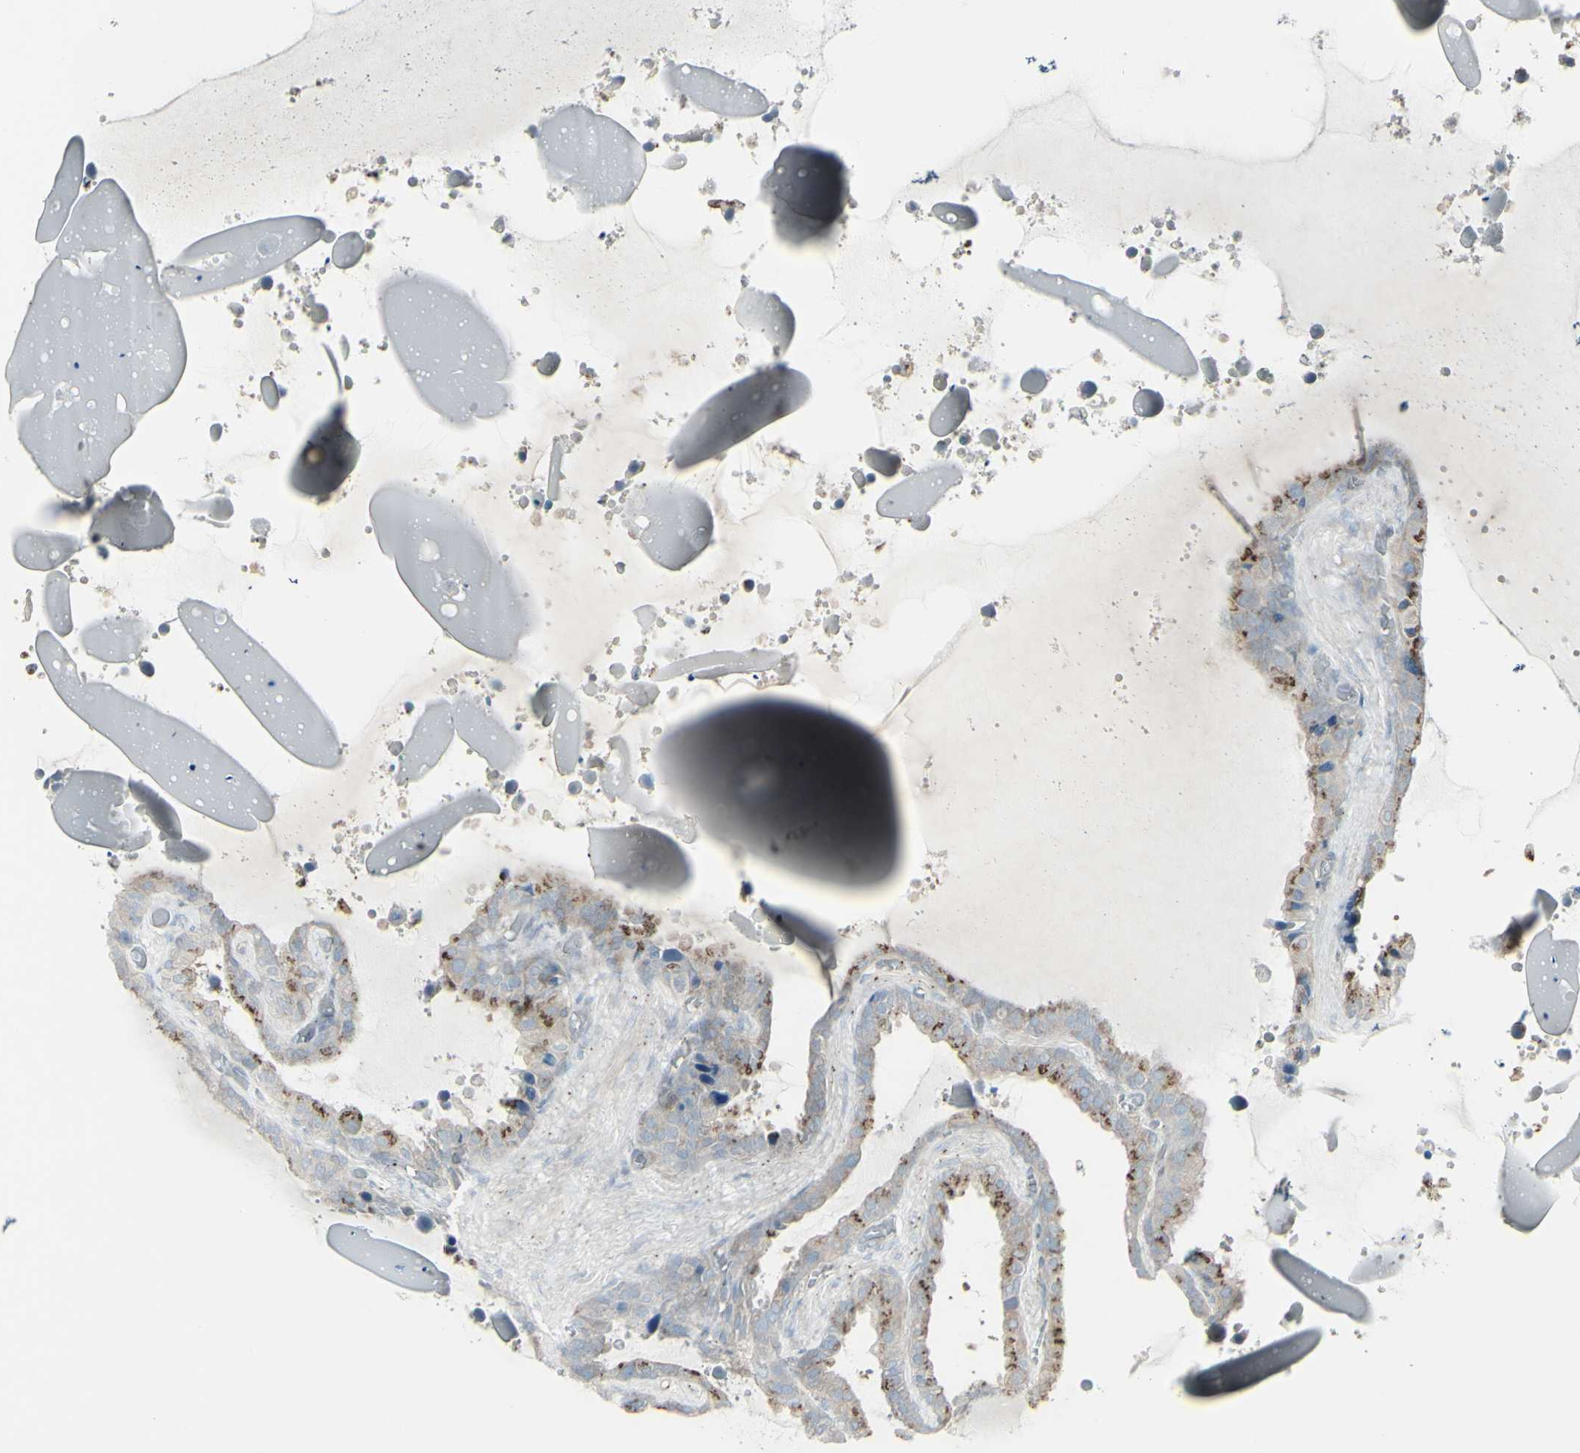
{"staining": {"intensity": "moderate", "quantity": "25%-75%", "location": "cytoplasmic/membranous"}, "tissue": "seminal vesicle", "cell_type": "Glandular cells", "image_type": "normal", "snomed": [{"axis": "morphology", "description": "Normal tissue, NOS"}, {"axis": "topography", "description": "Seminal veicle"}], "caption": "Protein staining exhibits moderate cytoplasmic/membranous expression in about 25%-75% of glandular cells in benign seminal vesicle.", "gene": "GALNT6", "patient": {"sex": "male", "age": 46}}